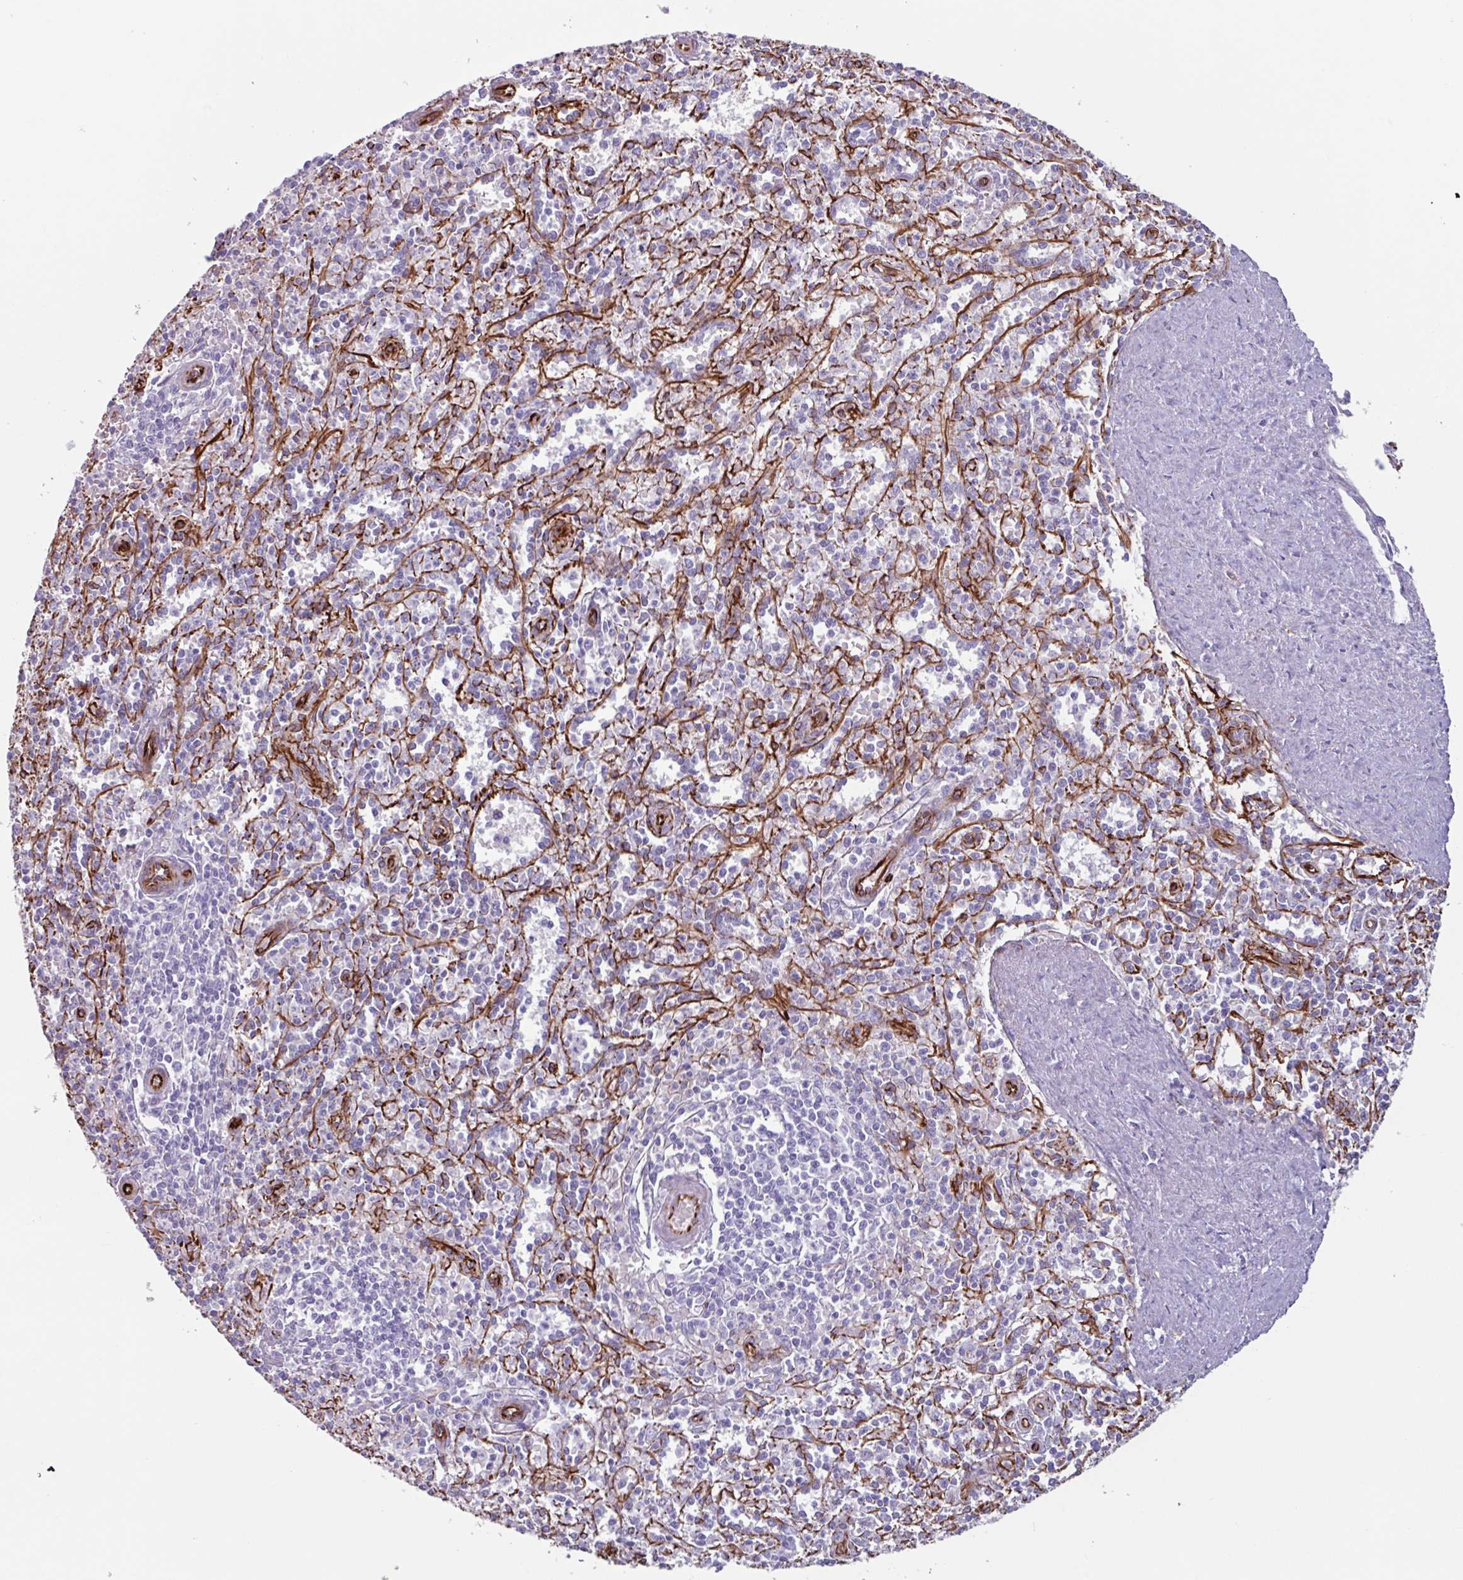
{"staining": {"intensity": "negative", "quantity": "none", "location": "none"}, "tissue": "spleen", "cell_type": "Cells in red pulp", "image_type": "normal", "snomed": [{"axis": "morphology", "description": "Normal tissue, NOS"}, {"axis": "topography", "description": "Spleen"}], "caption": "The micrograph reveals no staining of cells in red pulp in unremarkable spleen. The staining was performed using DAB to visualize the protein expression in brown, while the nuclei were stained in blue with hematoxylin (Magnification: 20x).", "gene": "BTD", "patient": {"sex": "female", "age": 70}}